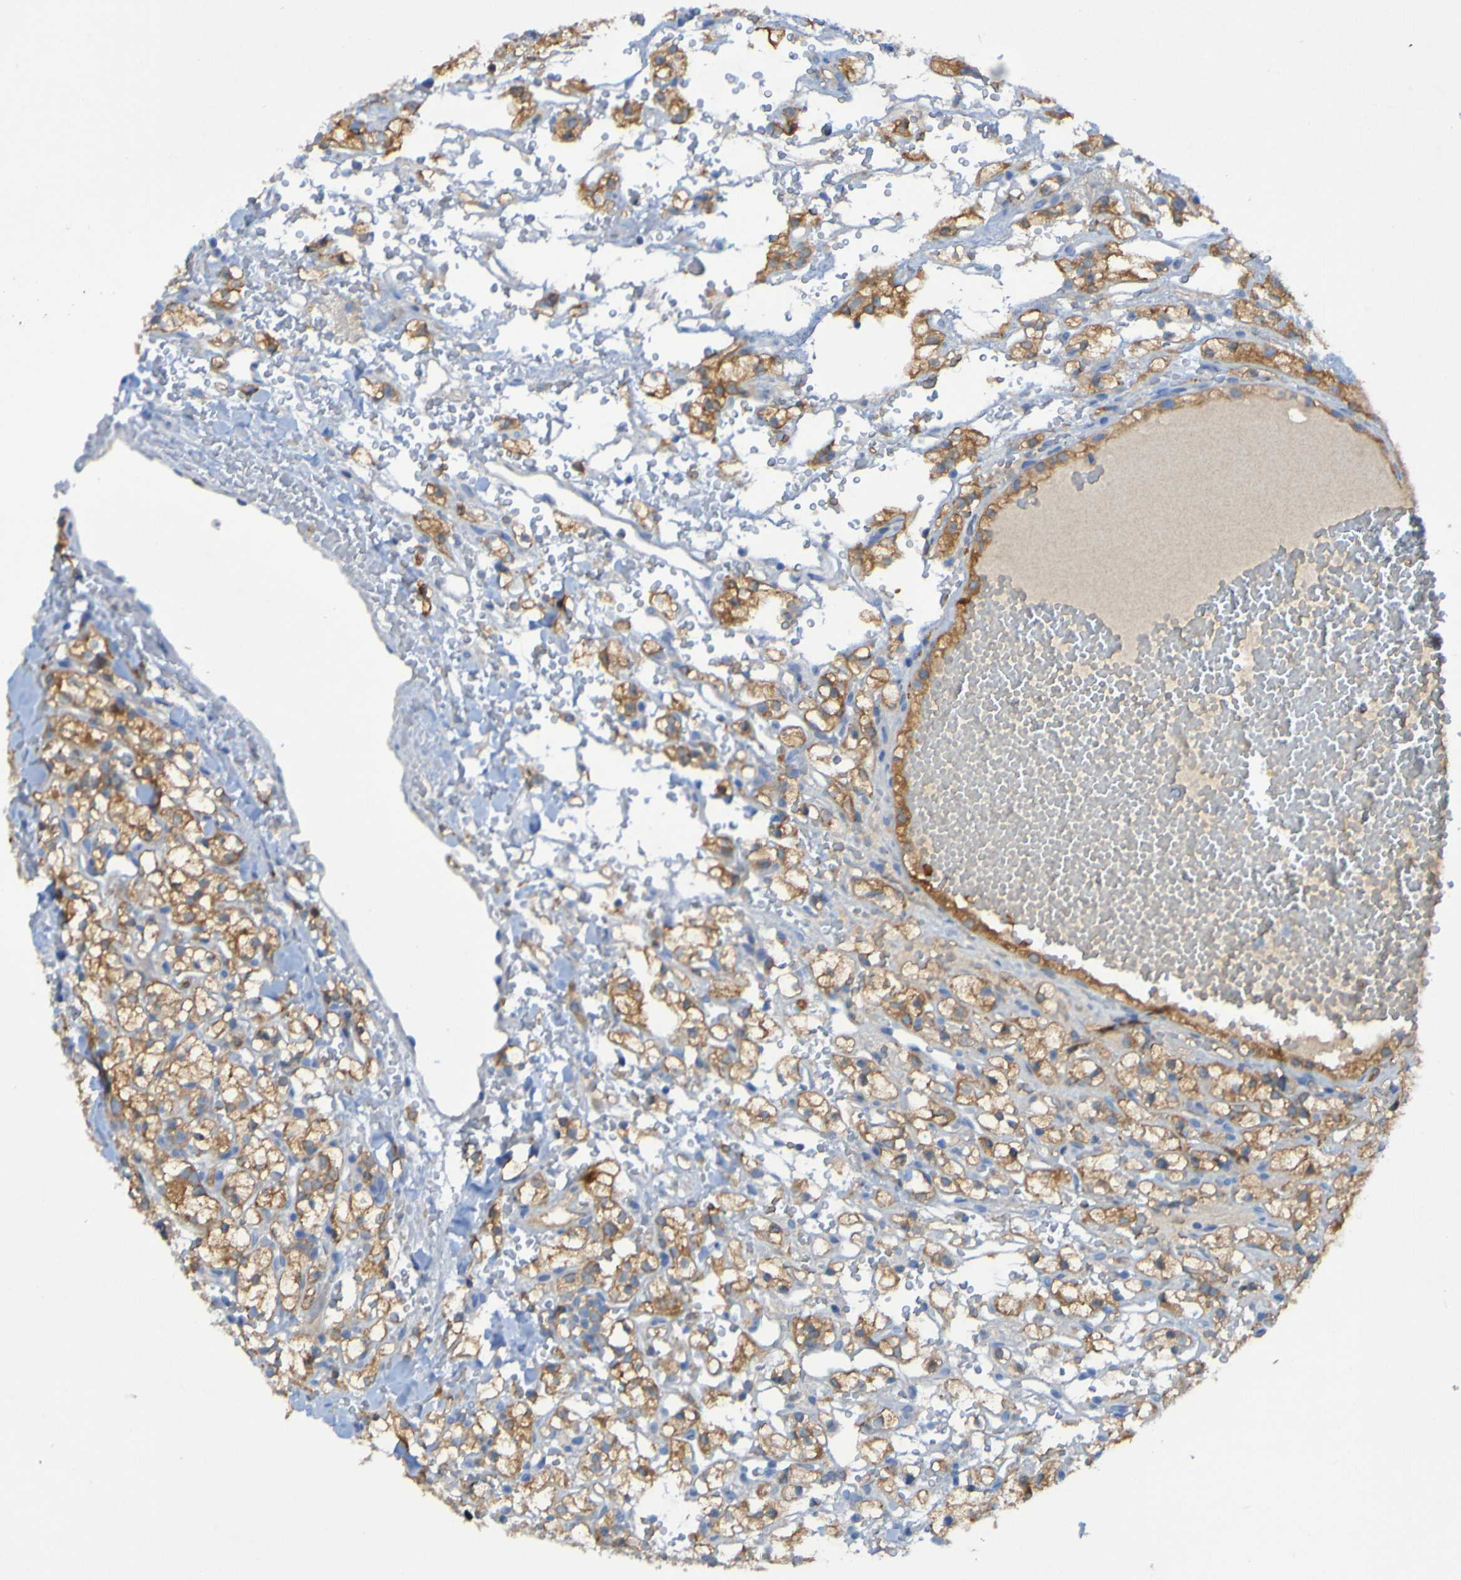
{"staining": {"intensity": "moderate", "quantity": ">75%", "location": "cytoplasmic/membranous"}, "tissue": "renal cancer", "cell_type": "Tumor cells", "image_type": "cancer", "snomed": [{"axis": "morphology", "description": "Adenocarcinoma, NOS"}, {"axis": "topography", "description": "Kidney"}], "caption": "This photomicrograph reveals immunohistochemistry (IHC) staining of renal cancer (adenocarcinoma), with medium moderate cytoplasmic/membranous positivity in approximately >75% of tumor cells.", "gene": "ARHGEF16", "patient": {"sex": "male", "age": 61}}